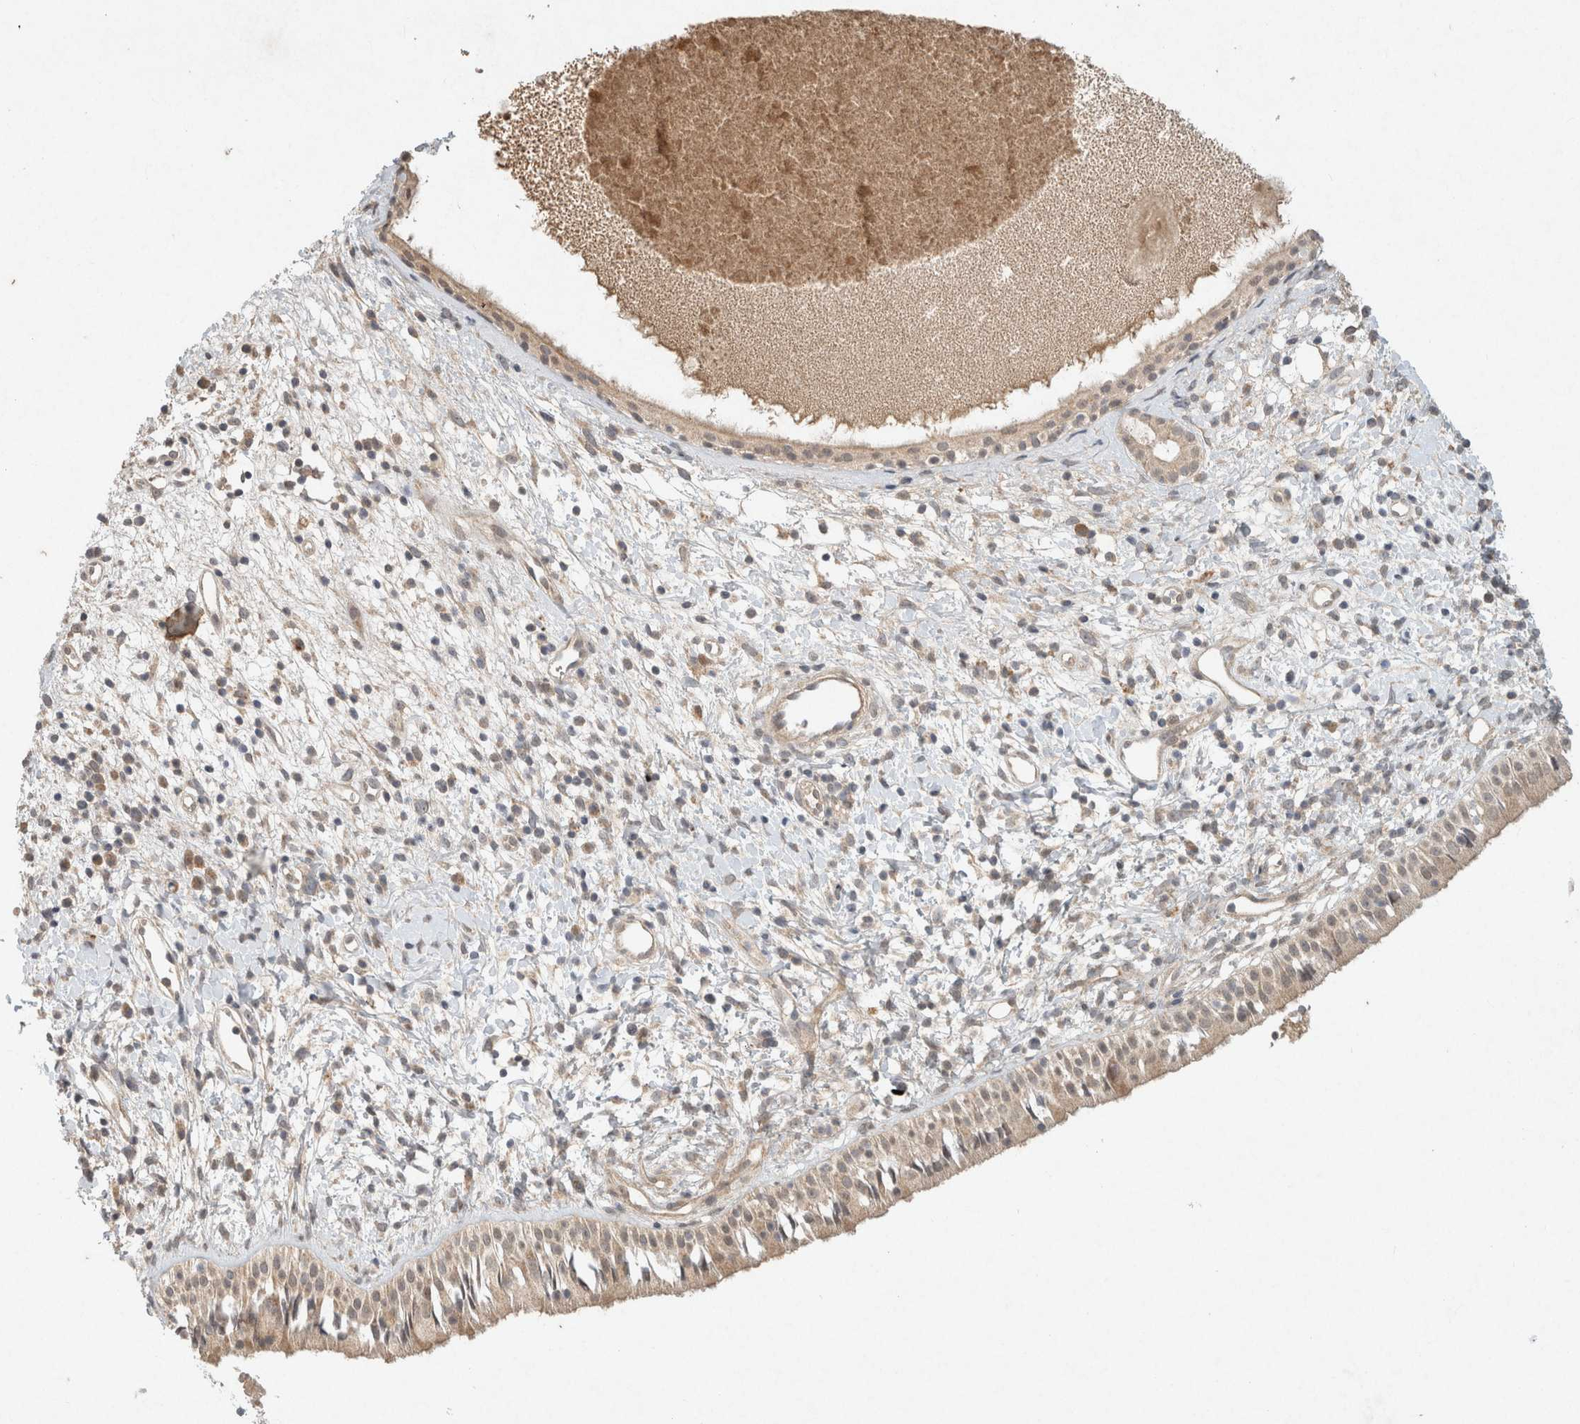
{"staining": {"intensity": "weak", "quantity": ">75%", "location": "cytoplasmic/membranous"}, "tissue": "nasopharynx", "cell_type": "Respiratory epithelial cells", "image_type": "normal", "snomed": [{"axis": "morphology", "description": "Normal tissue, NOS"}, {"axis": "topography", "description": "Nasopharynx"}], "caption": "Immunohistochemistry (IHC) micrograph of unremarkable human nasopharynx stained for a protein (brown), which demonstrates low levels of weak cytoplasmic/membranous positivity in approximately >75% of respiratory epithelial cells.", "gene": "LOXL2", "patient": {"sex": "male", "age": 22}}